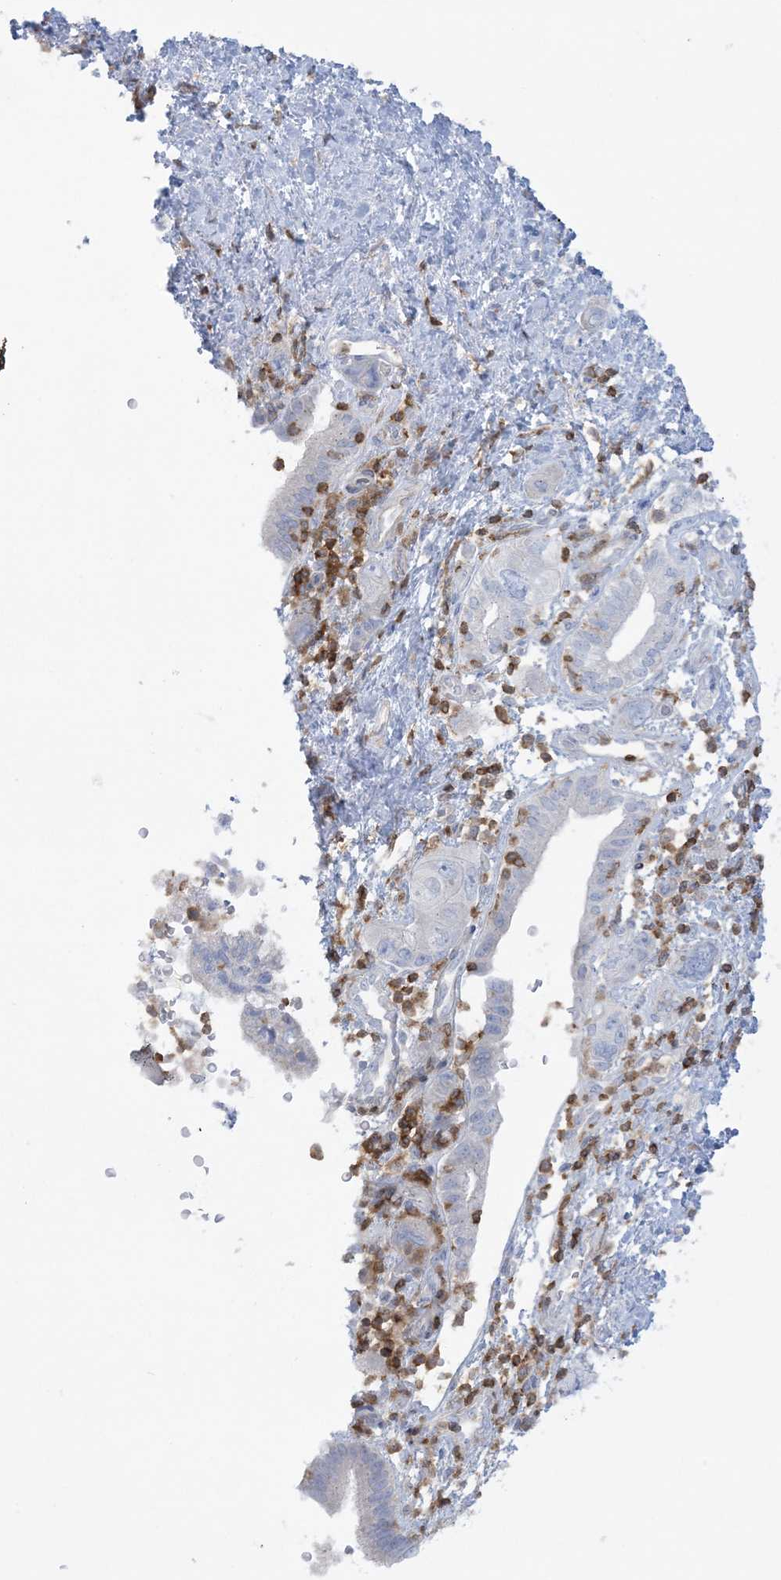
{"staining": {"intensity": "negative", "quantity": "none", "location": "none"}, "tissue": "pancreatic cancer", "cell_type": "Tumor cells", "image_type": "cancer", "snomed": [{"axis": "morphology", "description": "Adenocarcinoma, NOS"}, {"axis": "topography", "description": "Pancreas"}], "caption": "There is no significant expression in tumor cells of pancreatic cancer.", "gene": "ARHGAP30", "patient": {"sex": "female", "age": 73}}